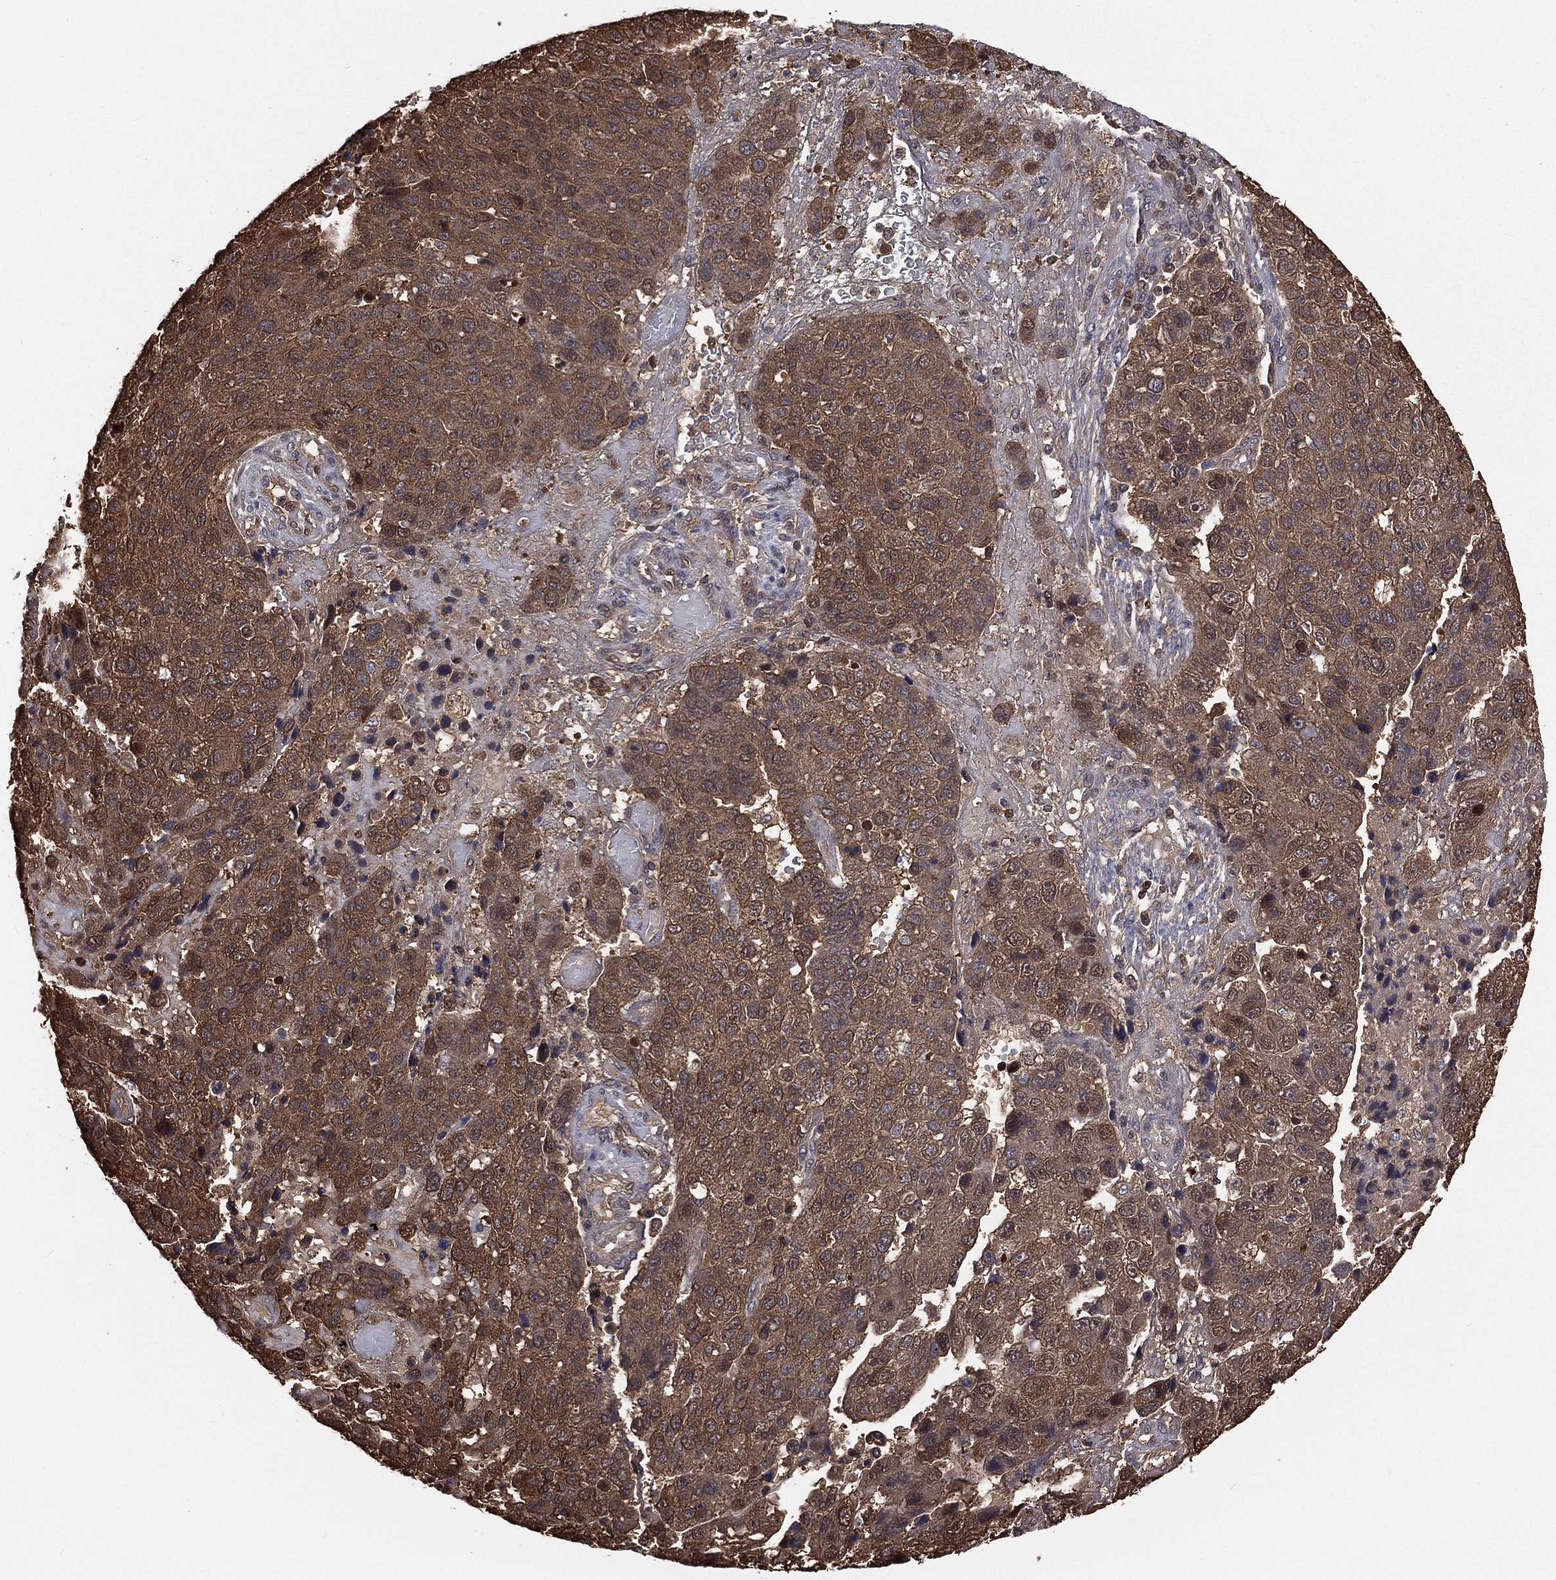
{"staining": {"intensity": "moderate", "quantity": "25%-75%", "location": "cytoplasmic/membranous"}, "tissue": "pancreatic cancer", "cell_type": "Tumor cells", "image_type": "cancer", "snomed": [{"axis": "morphology", "description": "Adenocarcinoma, NOS"}, {"axis": "topography", "description": "Pancreas"}], "caption": "About 25%-75% of tumor cells in human pancreatic cancer (adenocarcinoma) demonstrate moderate cytoplasmic/membranous protein expression as visualized by brown immunohistochemical staining.", "gene": "TBC1D2", "patient": {"sex": "female", "age": 61}}